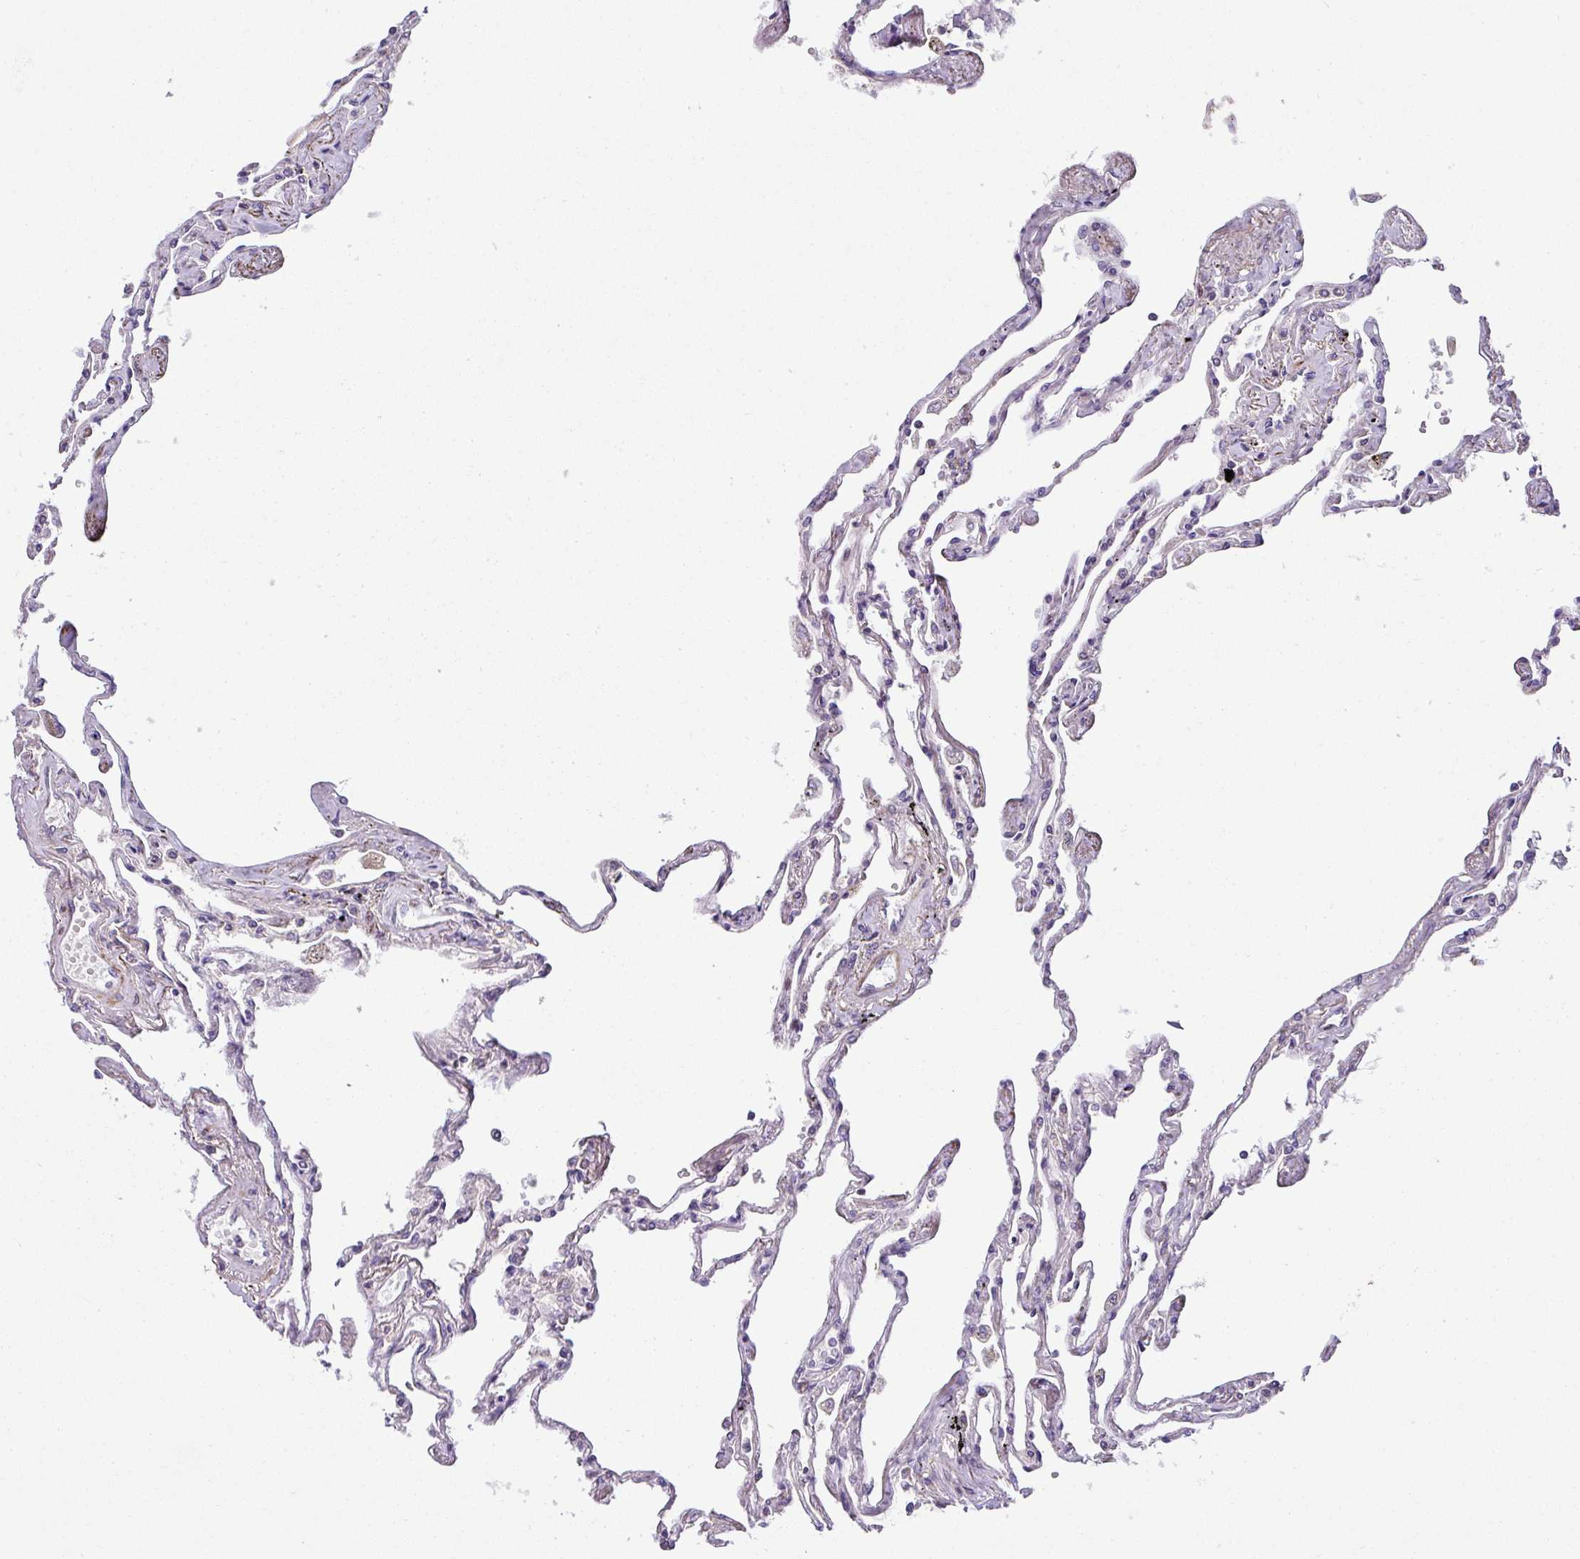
{"staining": {"intensity": "negative", "quantity": "none", "location": "none"}, "tissue": "lung", "cell_type": "Alveolar cells", "image_type": "normal", "snomed": [{"axis": "morphology", "description": "Normal tissue, NOS"}, {"axis": "topography", "description": "Lung"}], "caption": "An immunohistochemistry micrograph of benign lung is shown. There is no staining in alveolar cells of lung.", "gene": "ENSG00000269547", "patient": {"sex": "female", "age": 67}}